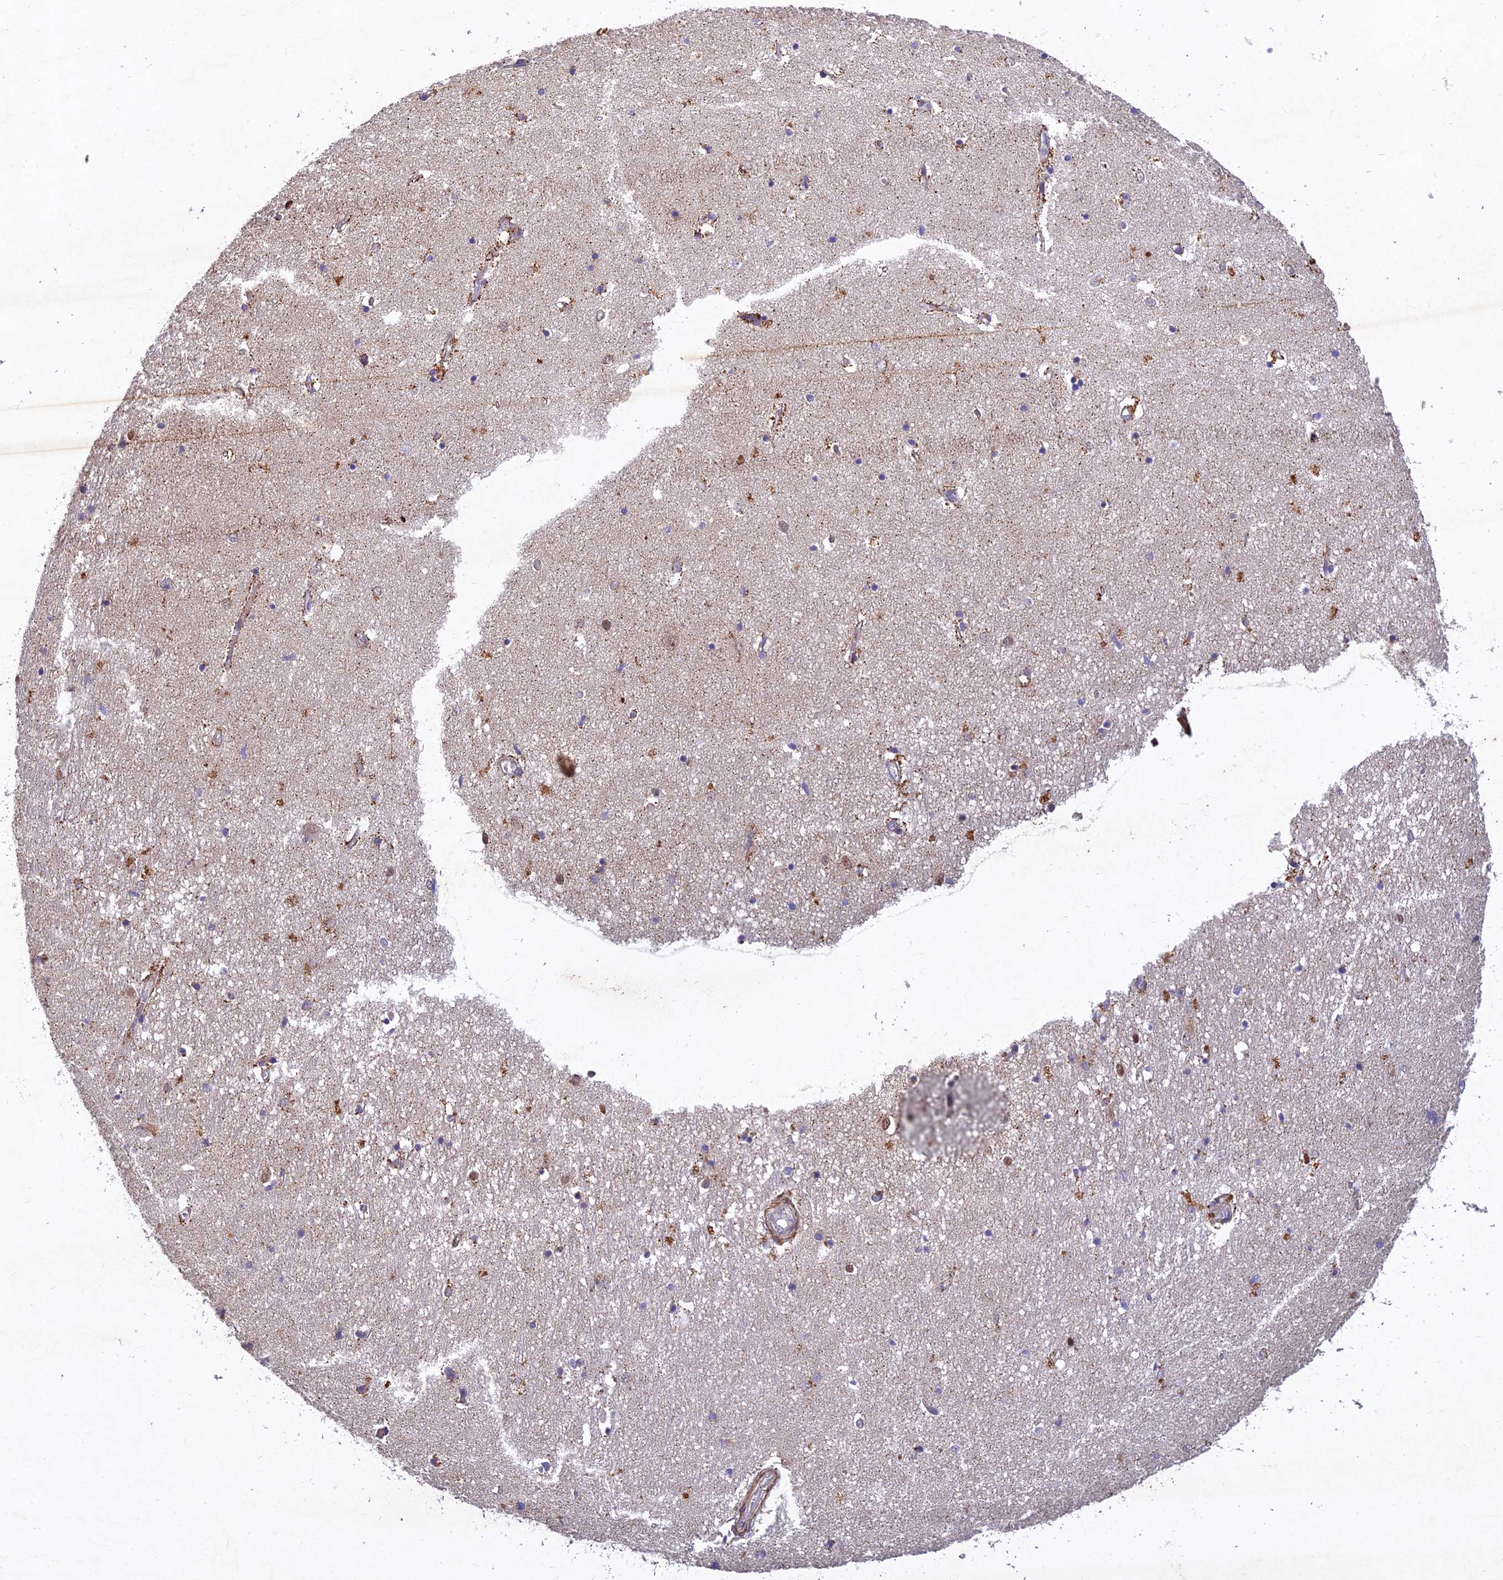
{"staining": {"intensity": "negative", "quantity": "none", "location": "none"}, "tissue": "hippocampus", "cell_type": "Glial cells", "image_type": "normal", "snomed": [{"axis": "morphology", "description": "Normal tissue, NOS"}, {"axis": "topography", "description": "Hippocampus"}], "caption": "Glial cells show no significant protein positivity in normal hippocampus.", "gene": "RELCH", "patient": {"sex": "female", "age": 64}}